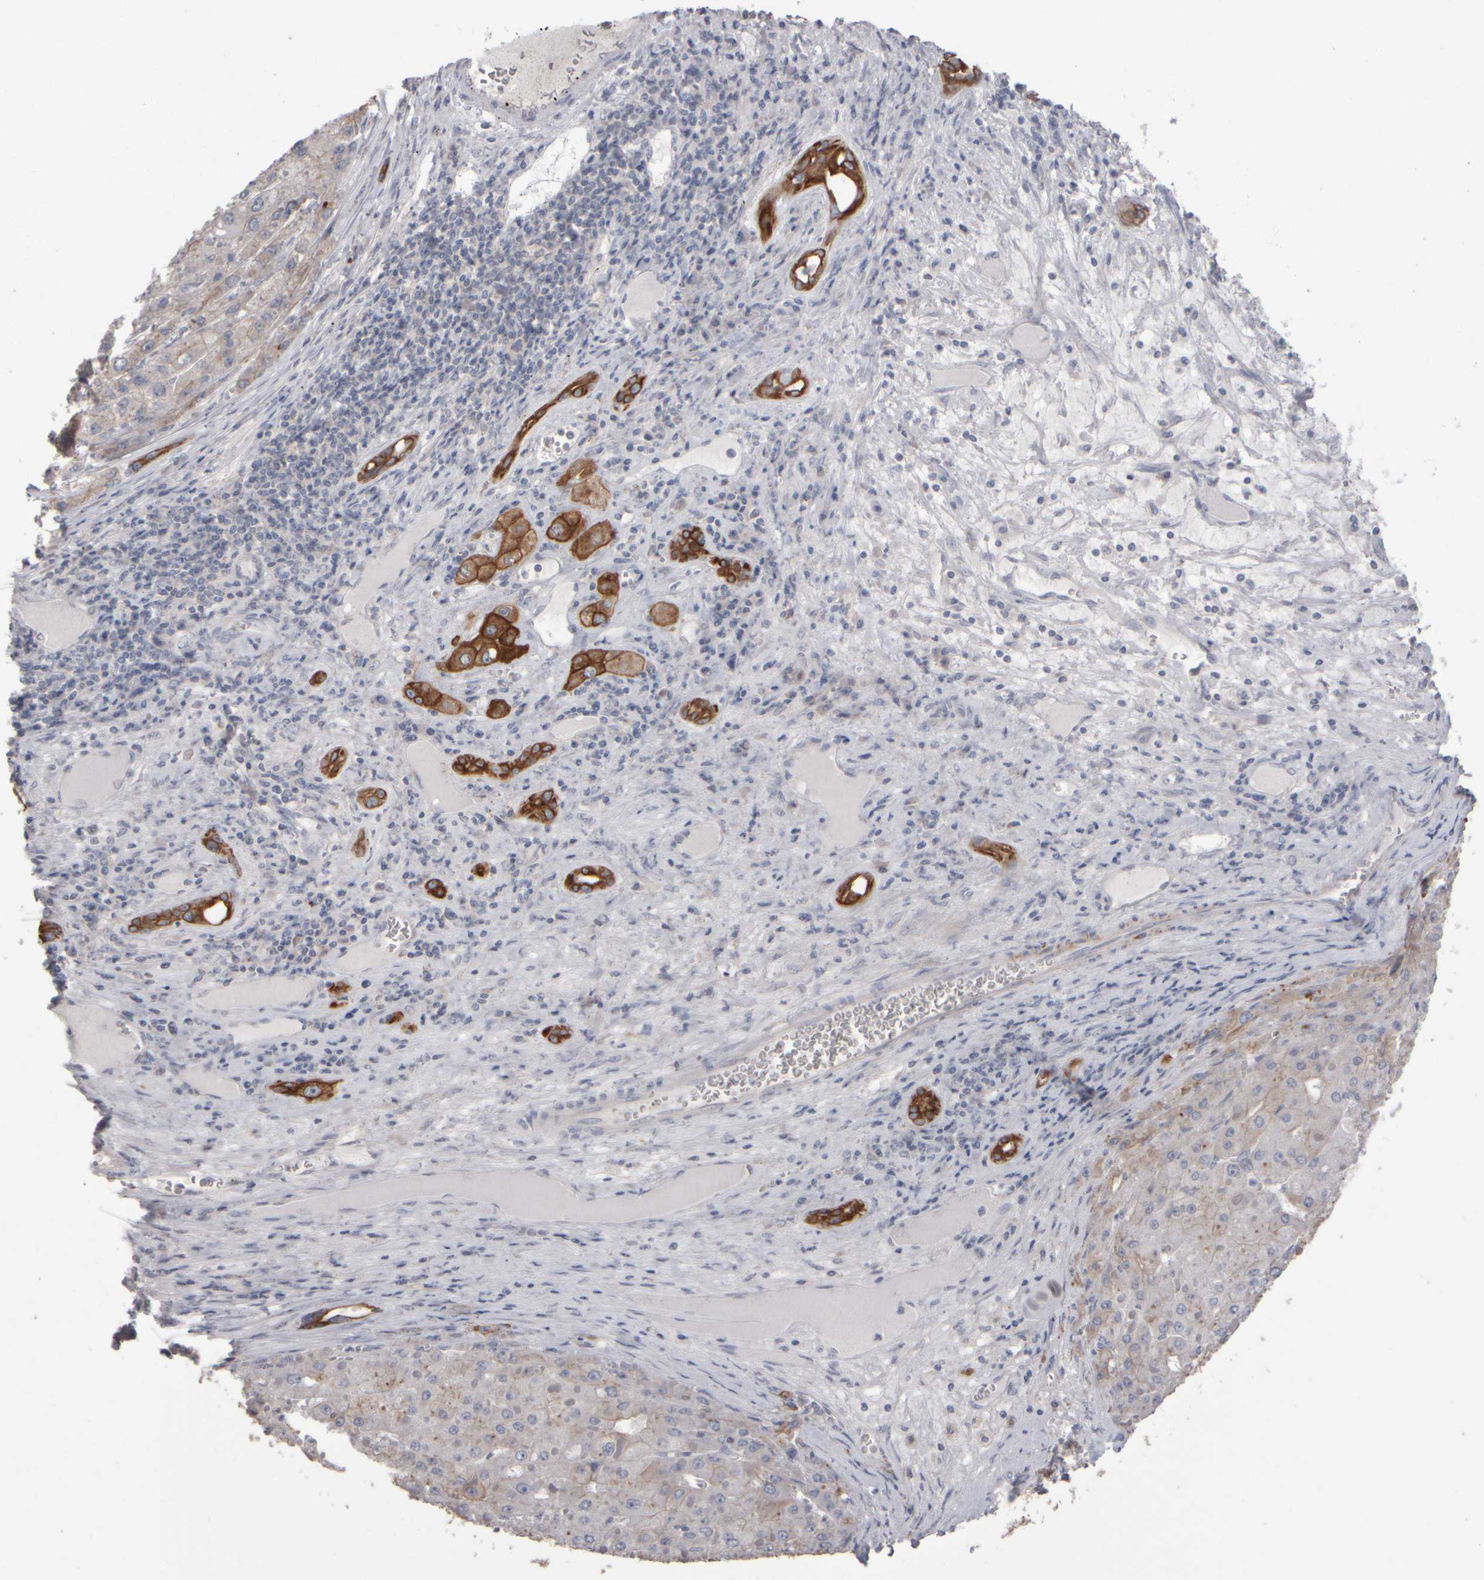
{"staining": {"intensity": "moderate", "quantity": "25%-75%", "location": "cytoplasmic/membranous"}, "tissue": "liver cancer", "cell_type": "Tumor cells", "image_type": "cancer", "snomed": [{"axis": "morphology", "description": "Carcinoma, Hepatocellular, NOS"}, {"axis": "topography", "description": "Liver"}], "caption": "Protein expression analysis of liver cancer (hepatocellular carcinoma) displays moderate cytoplasmic/membranous staining in about 25%-75% of tumor cells.", "gene": "EPHX2", "patient": {"sex": "female", "age": 73}}